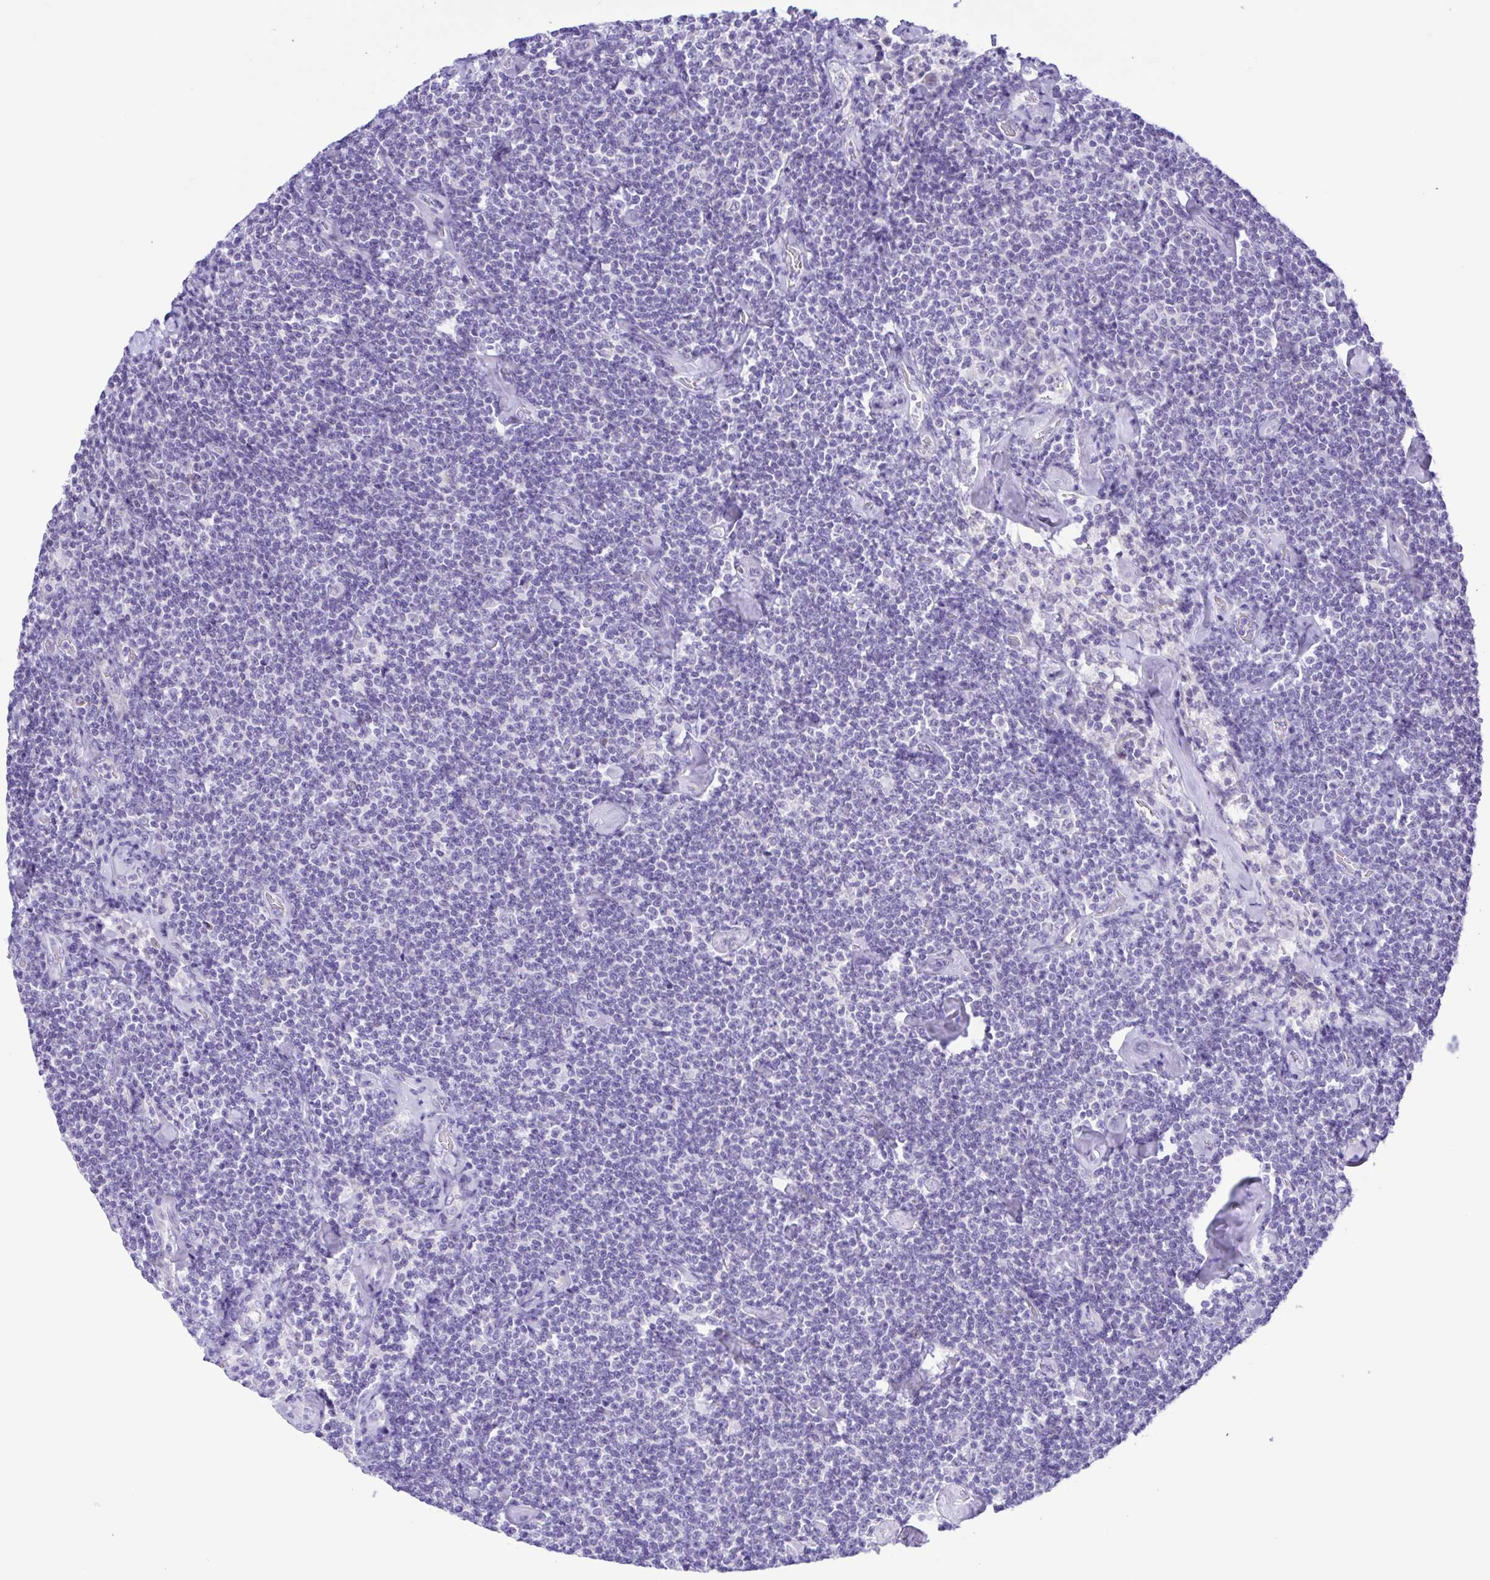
{"staining": {"intensity": "negative", "quantity": "none", "location": "none"}, "tissue": "lymphoma", "cell_type": "Tumor cells", "image_type": "cancer", "snomed": [{"axis": "morphology", "description": "Malignant lymphoma, non-Hodgkin's type, Low grade"}, {"axis": "topography", "description": "Lymph node"}], "caption": "Immunohistochemistry (IHC) histopathology image of neoplastic tissue: lymphoma stained with DAB (3,3'-diaminobenzidine) exhibits no significant protein expression in tumor cells.", "gene": "TGM3", "patient": {"sex": "male", "age": 81}}